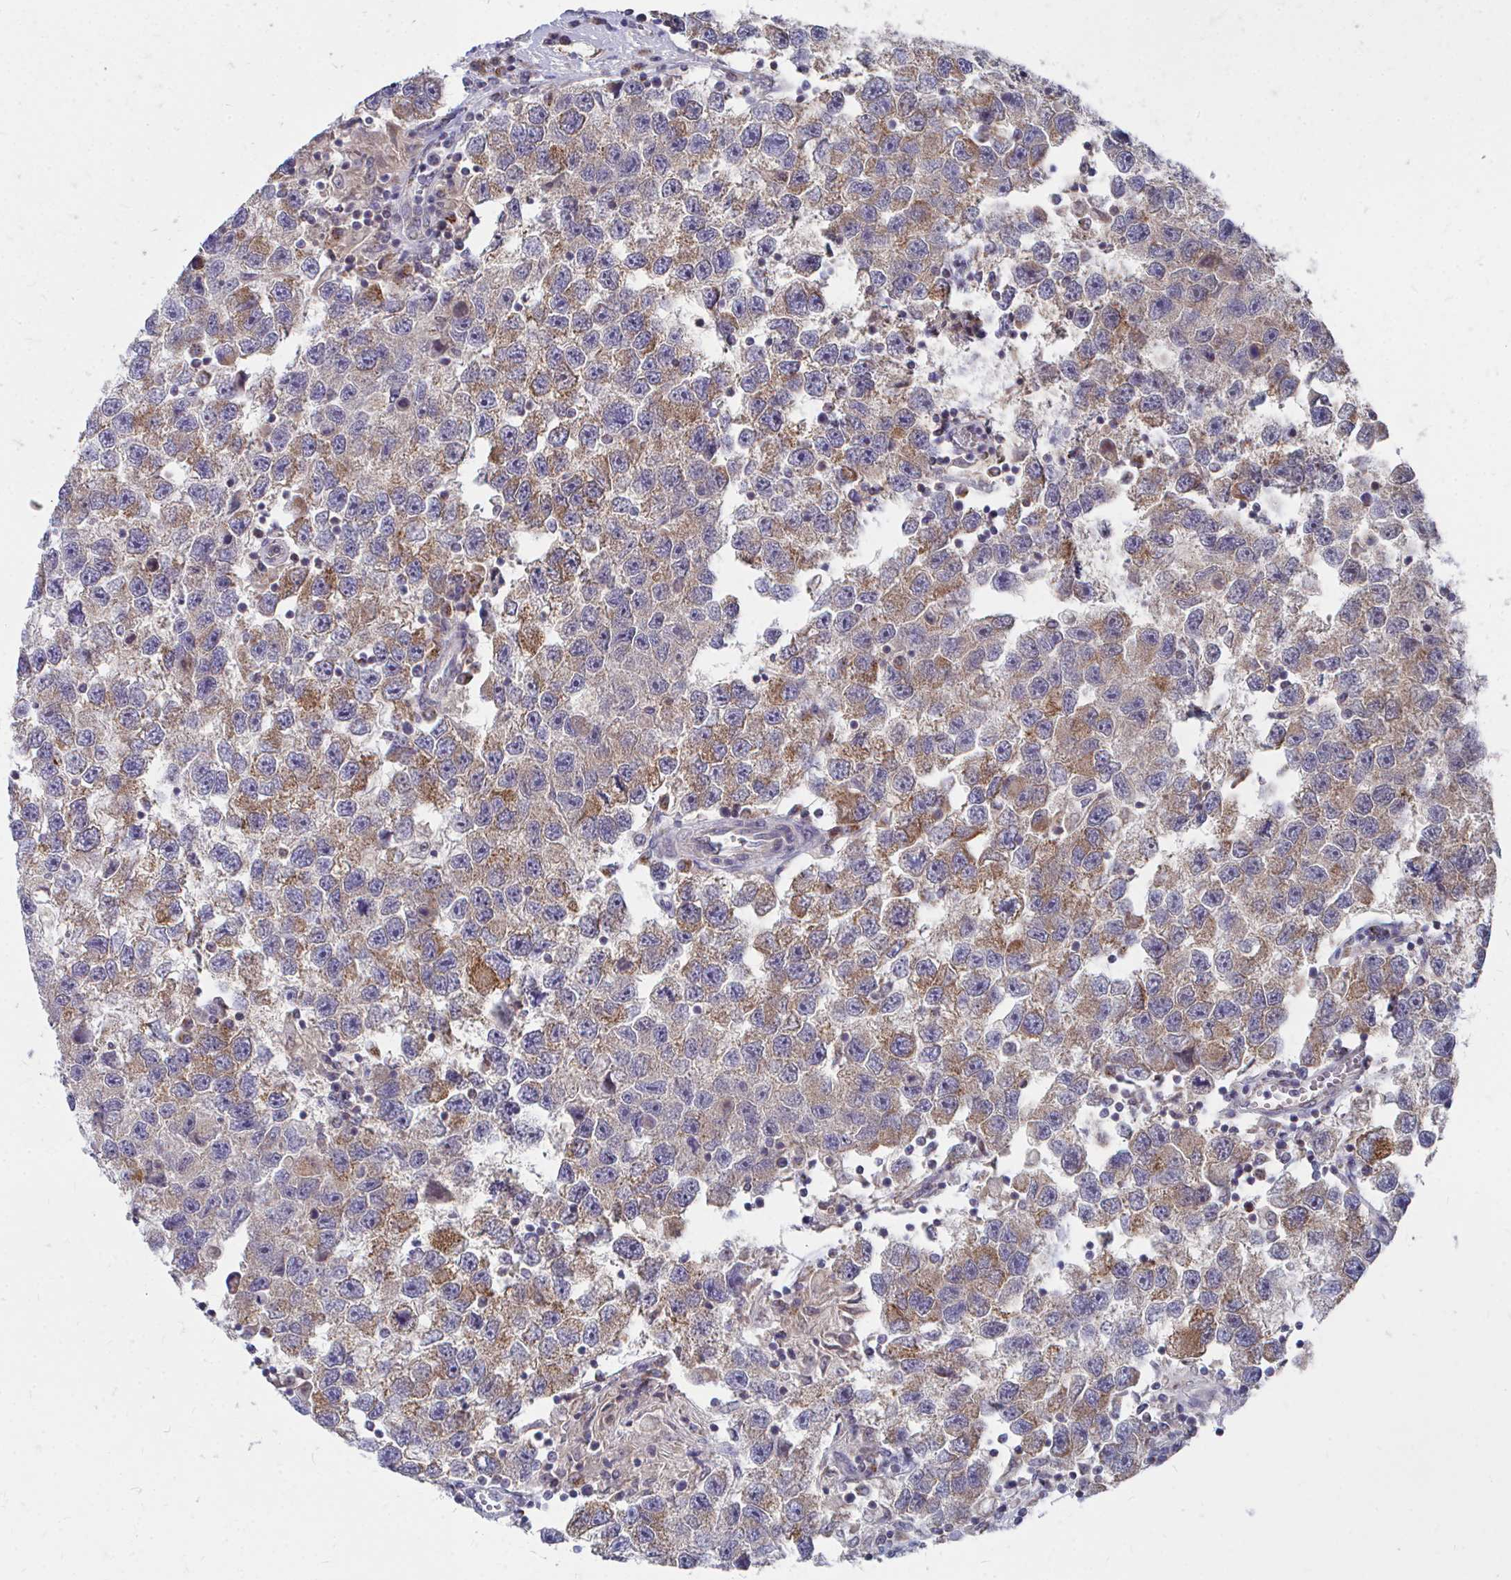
{"staining": {"intensity": "moderate", "quantity": "25%-75%", "location": "cytoplasmic/membranous"}, "tissue": "testis cancer", "cell_type": "Tumor cells", "image_type": "cancer", "snomed": [{"axis": "morphology", "description": "Seminoma, NOS"}, {"axis": "topography", "description": "Testis"}], "caption": "Testis cancer stained with DAB immunohistochemistry exhibits medium levels of moderate cytoplasmic/membranous staining in about 25%-75% of tumor cells. The protein of interest is stained brown, and the nuclei are stained in blue (DAB (3,3'-diaminobenzidine) IHC with brightfield microscopy, high magnification).", "gene": "PEX3", "patient": {"sex": "male", "age": 26}}